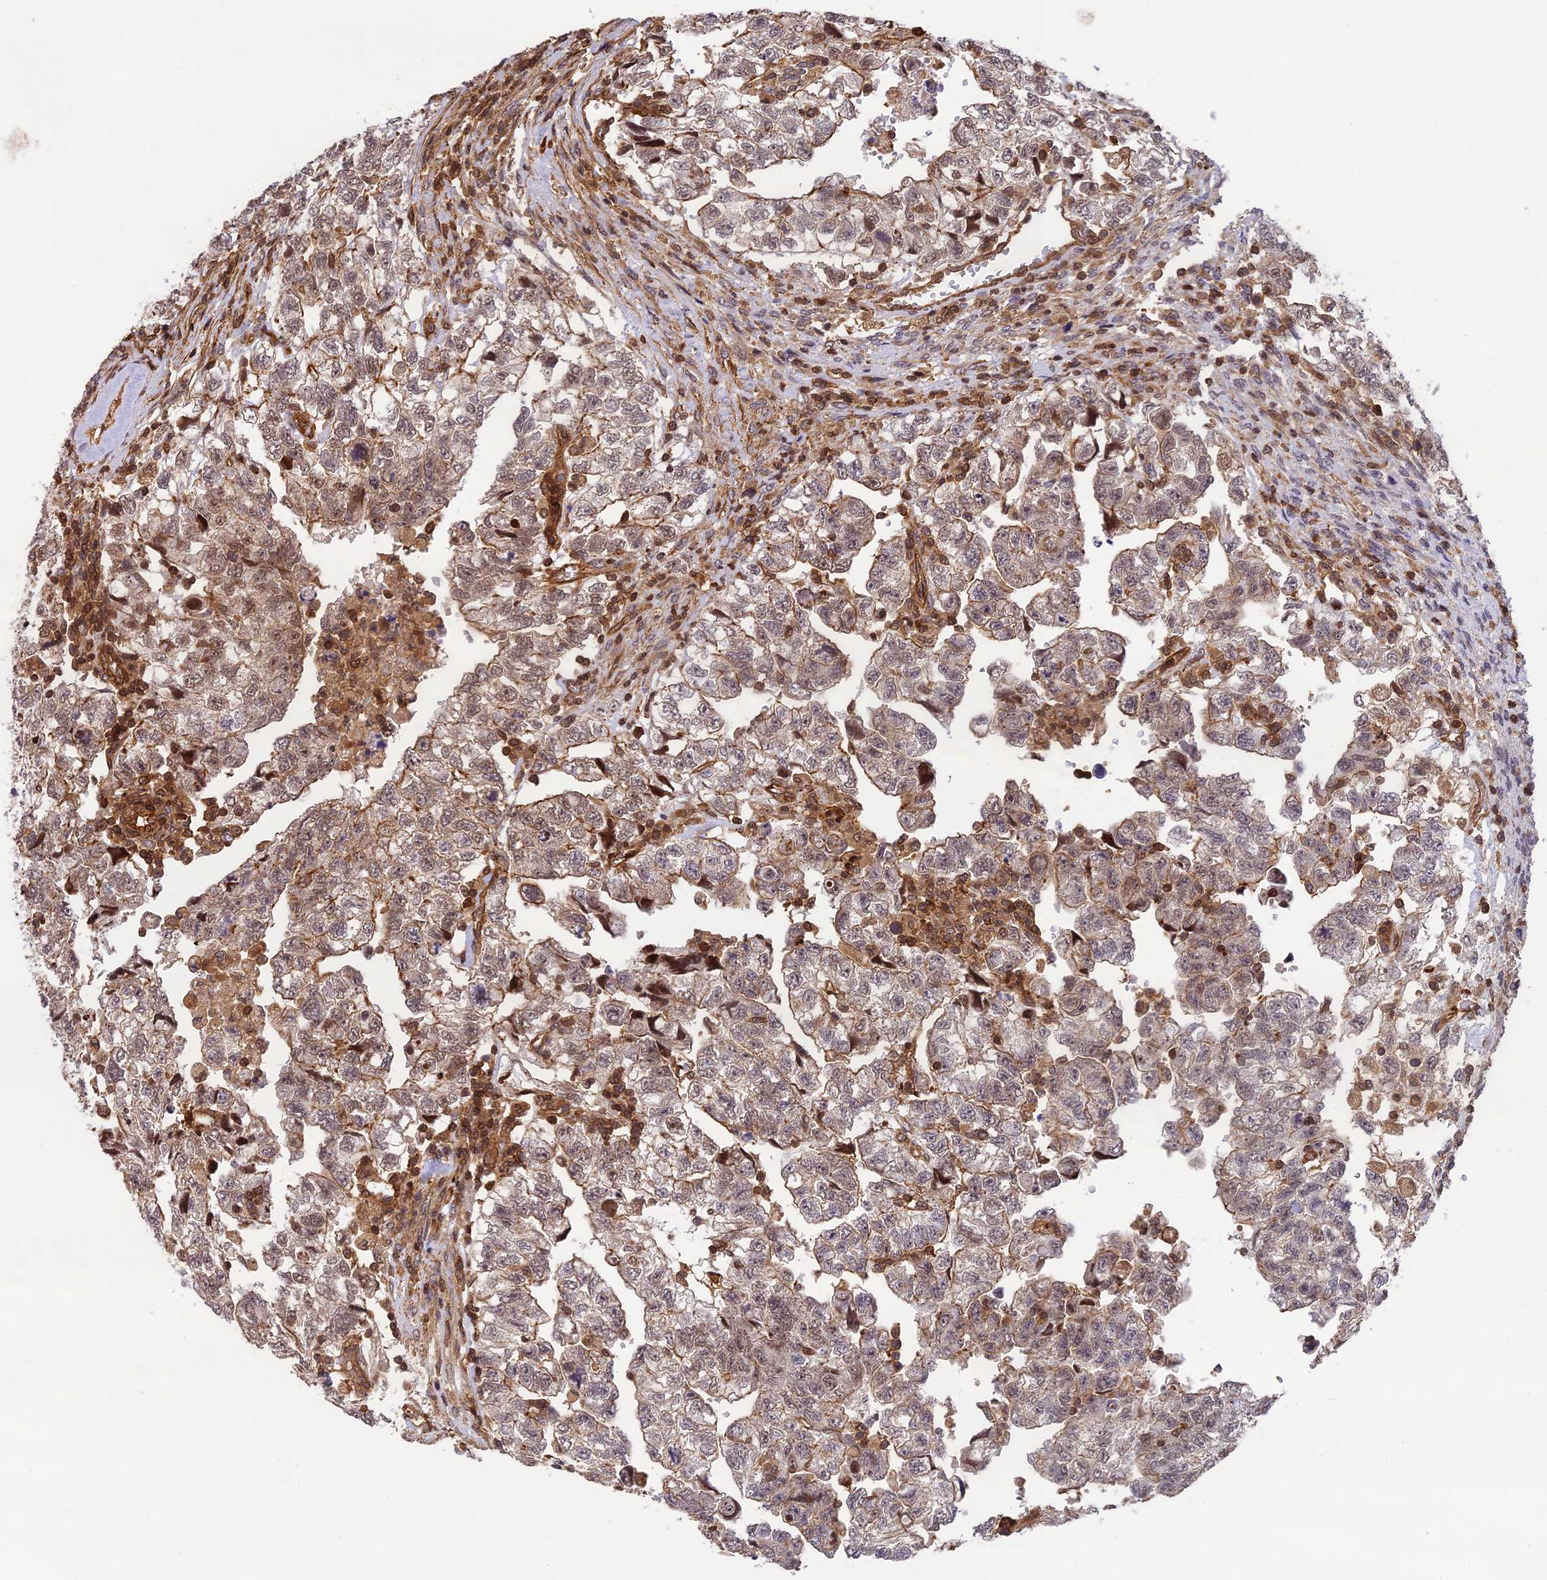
{"staining": {"intensity": "moderate", "quantity": "25%-75%", "location": "cytoplasmic/membranous,nuclear"}, "tissue": "testis cancer", "cell_type": "Tumor cells", "image_type": "cancer", "snomed": [{"axis": "morphology", "description": "Carcinoma, Embryonal, NOS"}, {"axis": "topography", "description": "Testis"}], "caption": "Brown immunohistochemical staining in human testis cancer (embryonal carcinoma) demonstrates moderate cytoplasmic/membranous and nuclear staining in approximately 25%-75% of tumor cells.", "gene": "OSBPL1A", "patient": {"sex": "male", "age": 36}}